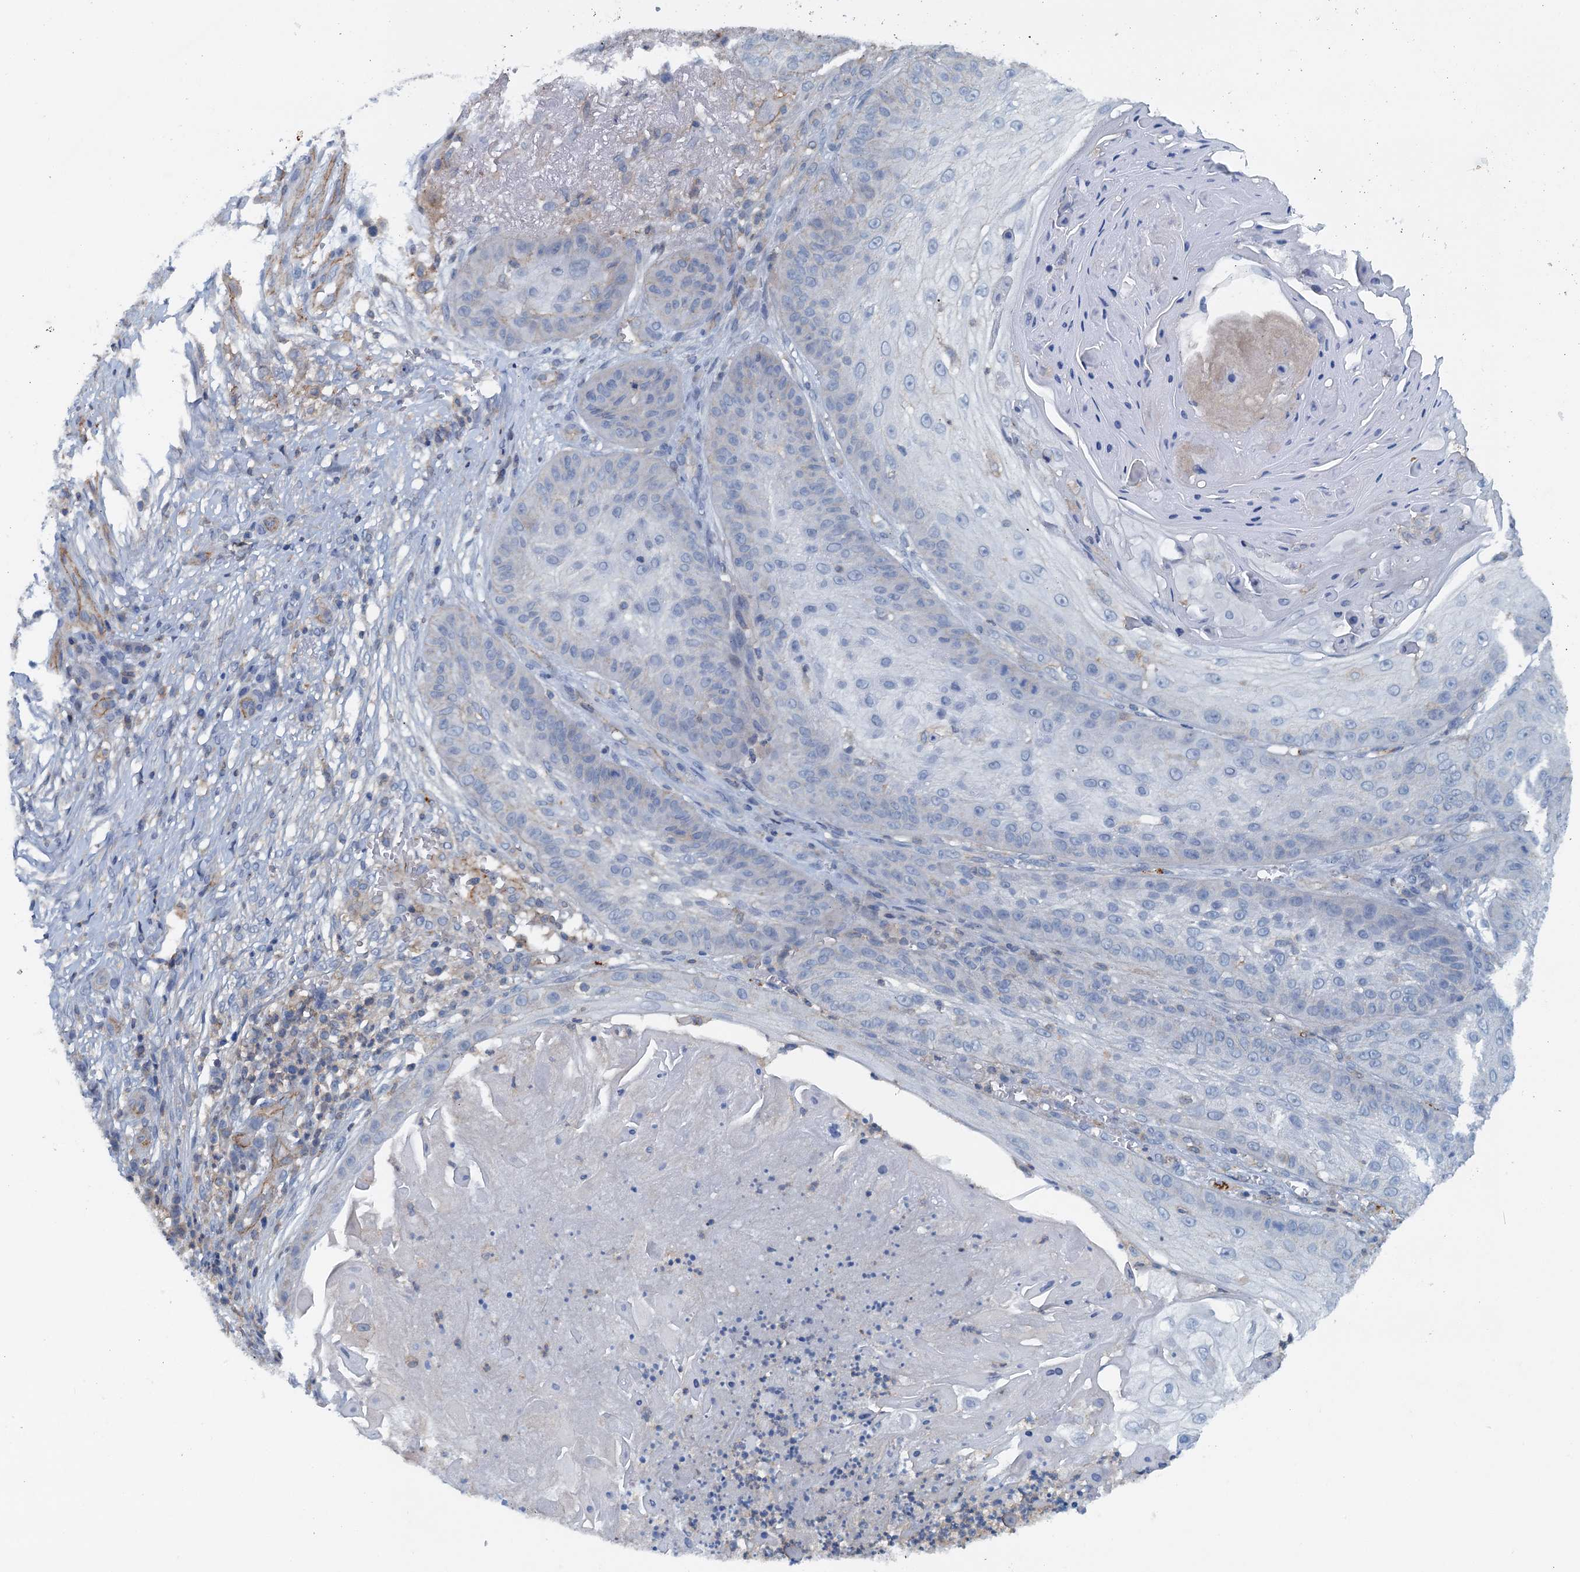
{"staining": {"intensity": "negative", "quantity": "none", "location": "none"}, "tissue": "skin cancer", "cell_type": "Tumor cells", "image_type": "cancer", "snomed": [{"axis": "morphology", "description": "Squamous cell carcinoma, NOS"}, {"axis": "topography", "description": "Skin"}], "caption": "High magnification brightfield microscopy of squamous cell carcinoma (skin) stained with DAB (3,3'-diaminobenzidine) (brown) and counterstained with hematoxylin (blue): tumor cells show no significant expression.", "gene": "THAP10", "patient": {"sex": "male", "age": 70}}